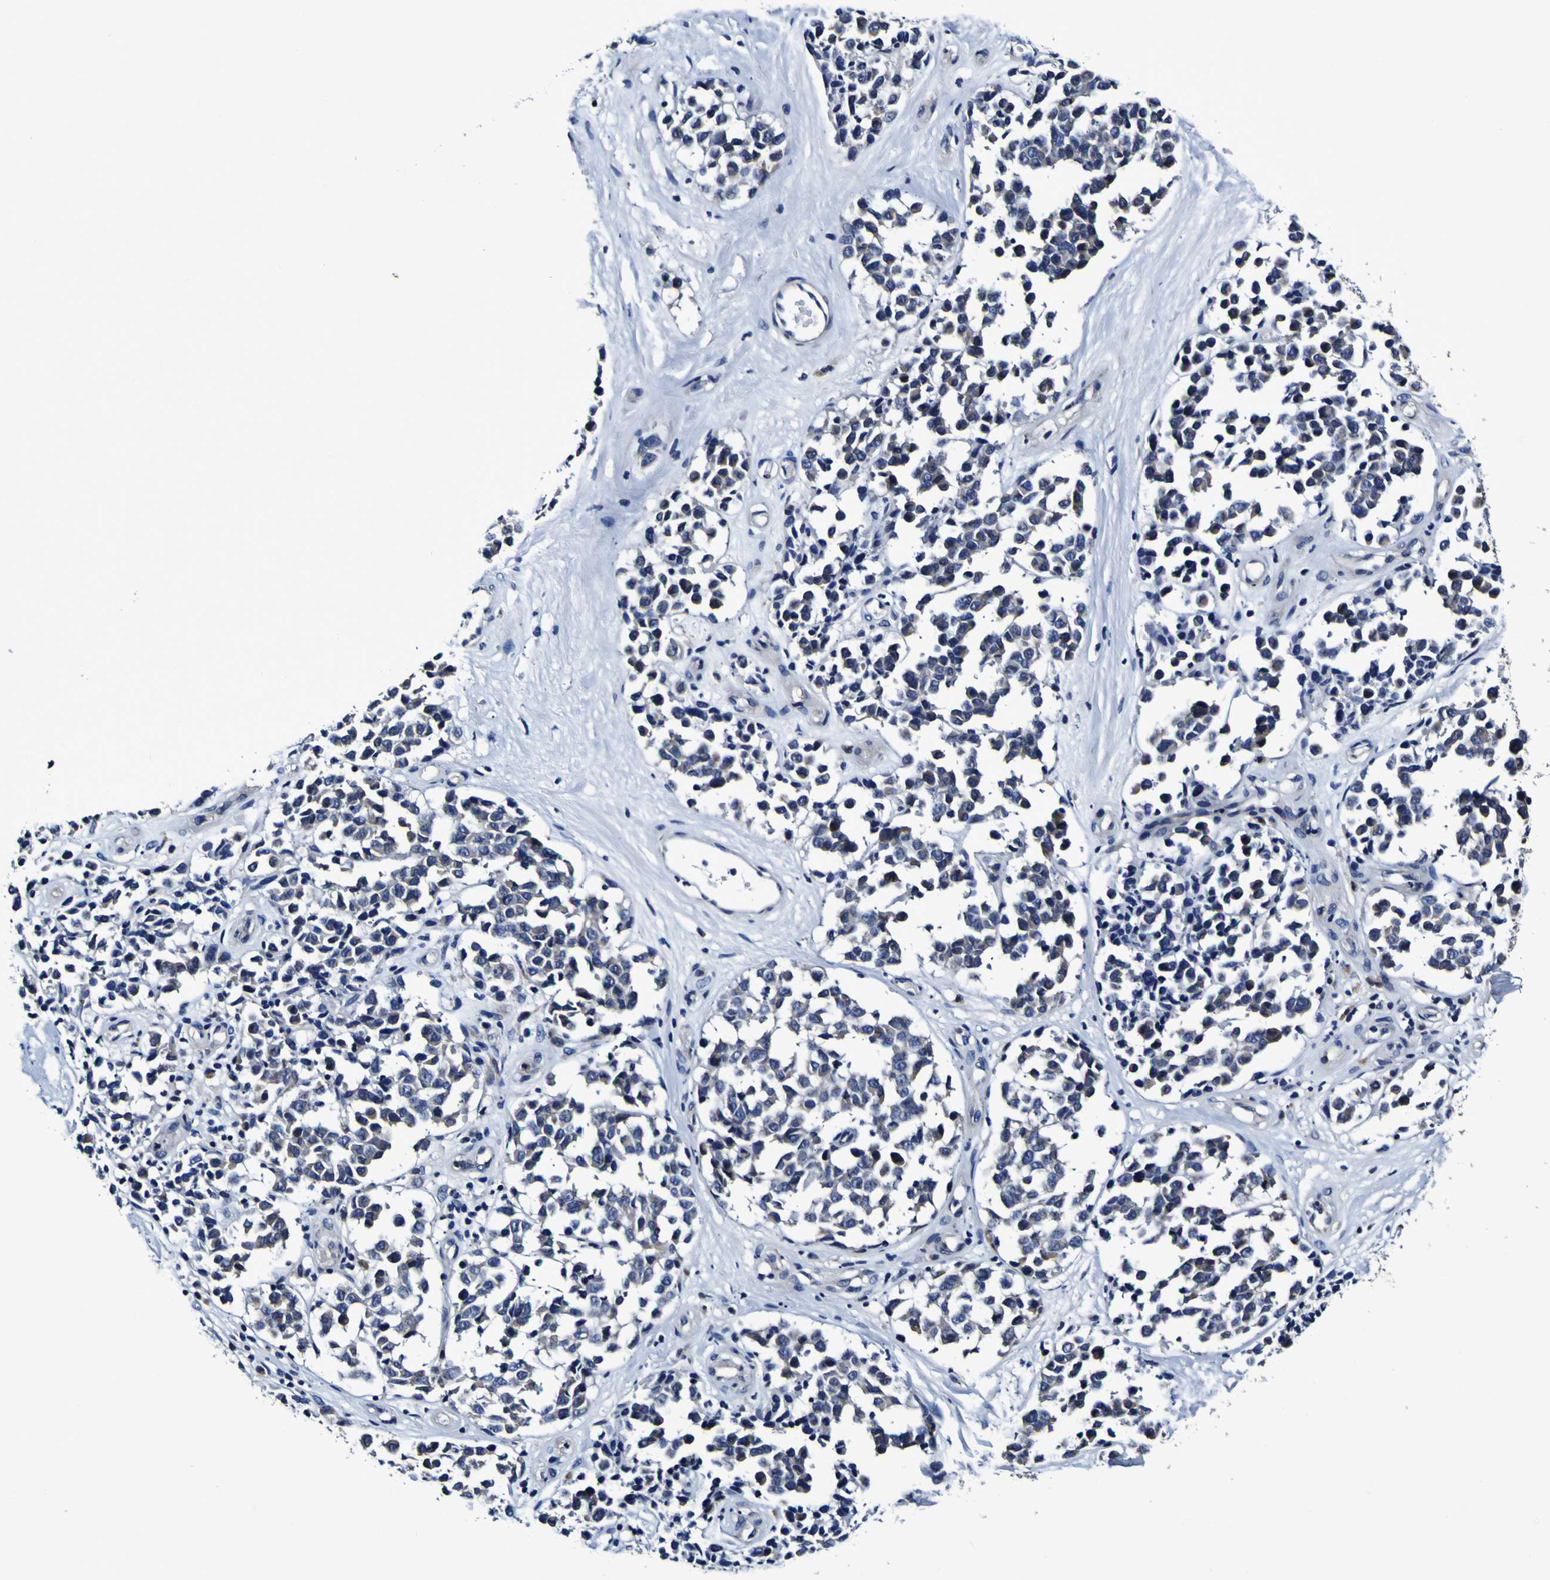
{"staining": {"intensity": "negative", "quantity": "none", "location": "none"}, "tissue": "melanoma", "cell_type": "Tumor cells", "image_type": "cancer", "snomed": [{"axis": "morphology", "description": "Malignant melanoma, NOS"}, {"axis": "topography", "description": "Skin"}], "caption": "DAB immunohistochemical staining of human malignant melanoma exhibits no significant expression in tumor cells.", "gene": "GPX1", "patient": {"sex": "female", "age": 64}}